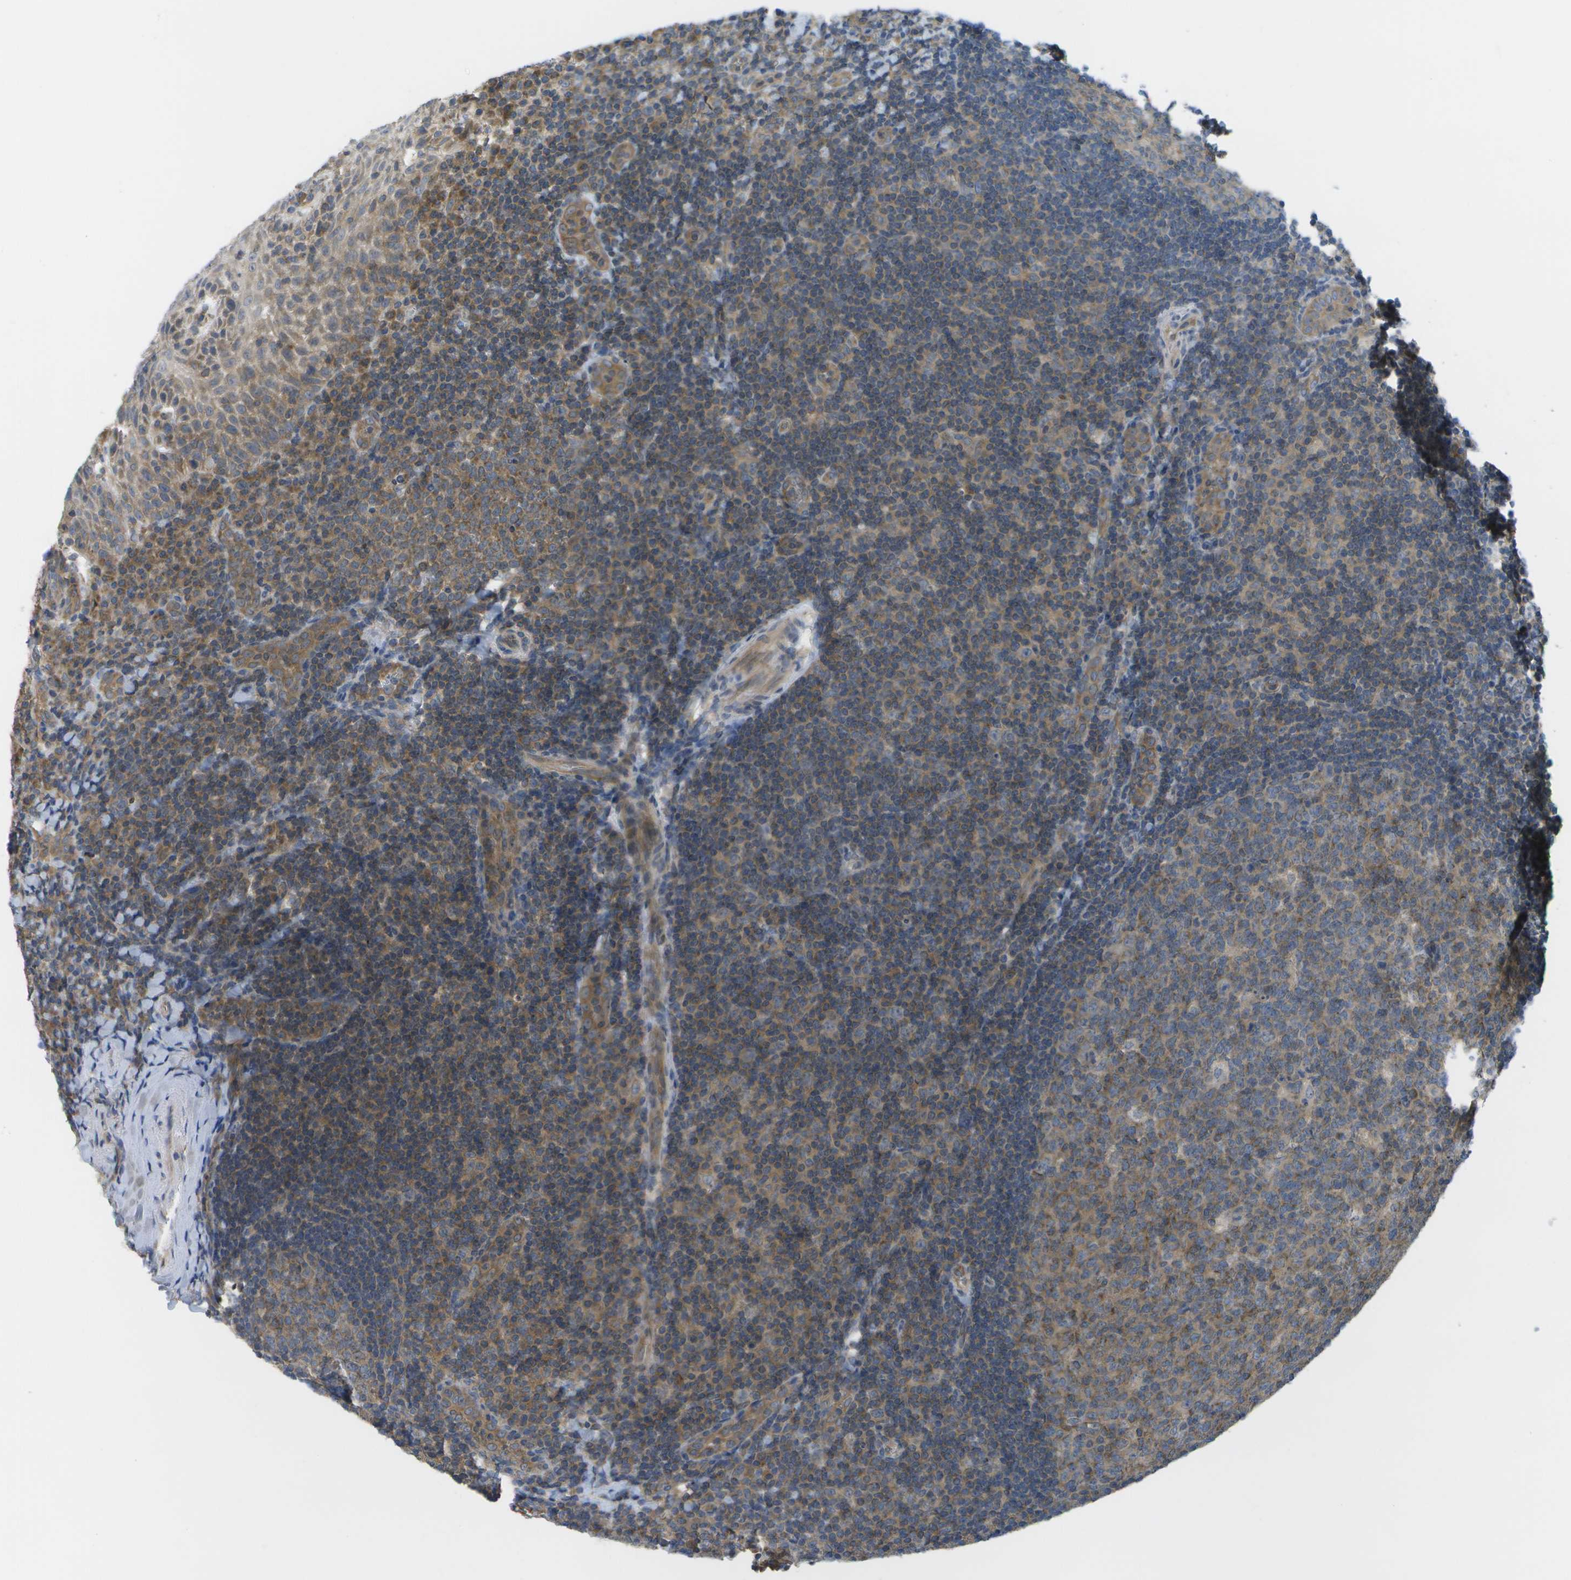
{"staining": {"intensity": "moderate", "quantity": ">75%", "location": "cytoplasmic/membranous"}, "tissue": "tonsil", "cell_type": "Germinal center cells", "image_type": "normal", "snomed": [{"axis": "morphology", "description": "Normal tissue, NOS"}, {"axis": "topography", "description": "Tonsil"}], "caption": "About >75% of germinal center cells in benign human tonsil exhibit moderate cytoplasmic/membranous protein expression as visualized by brown immunohistochemical staining.", "gene": "DPM3", "patient": {"sex": "male", "age": 37}}